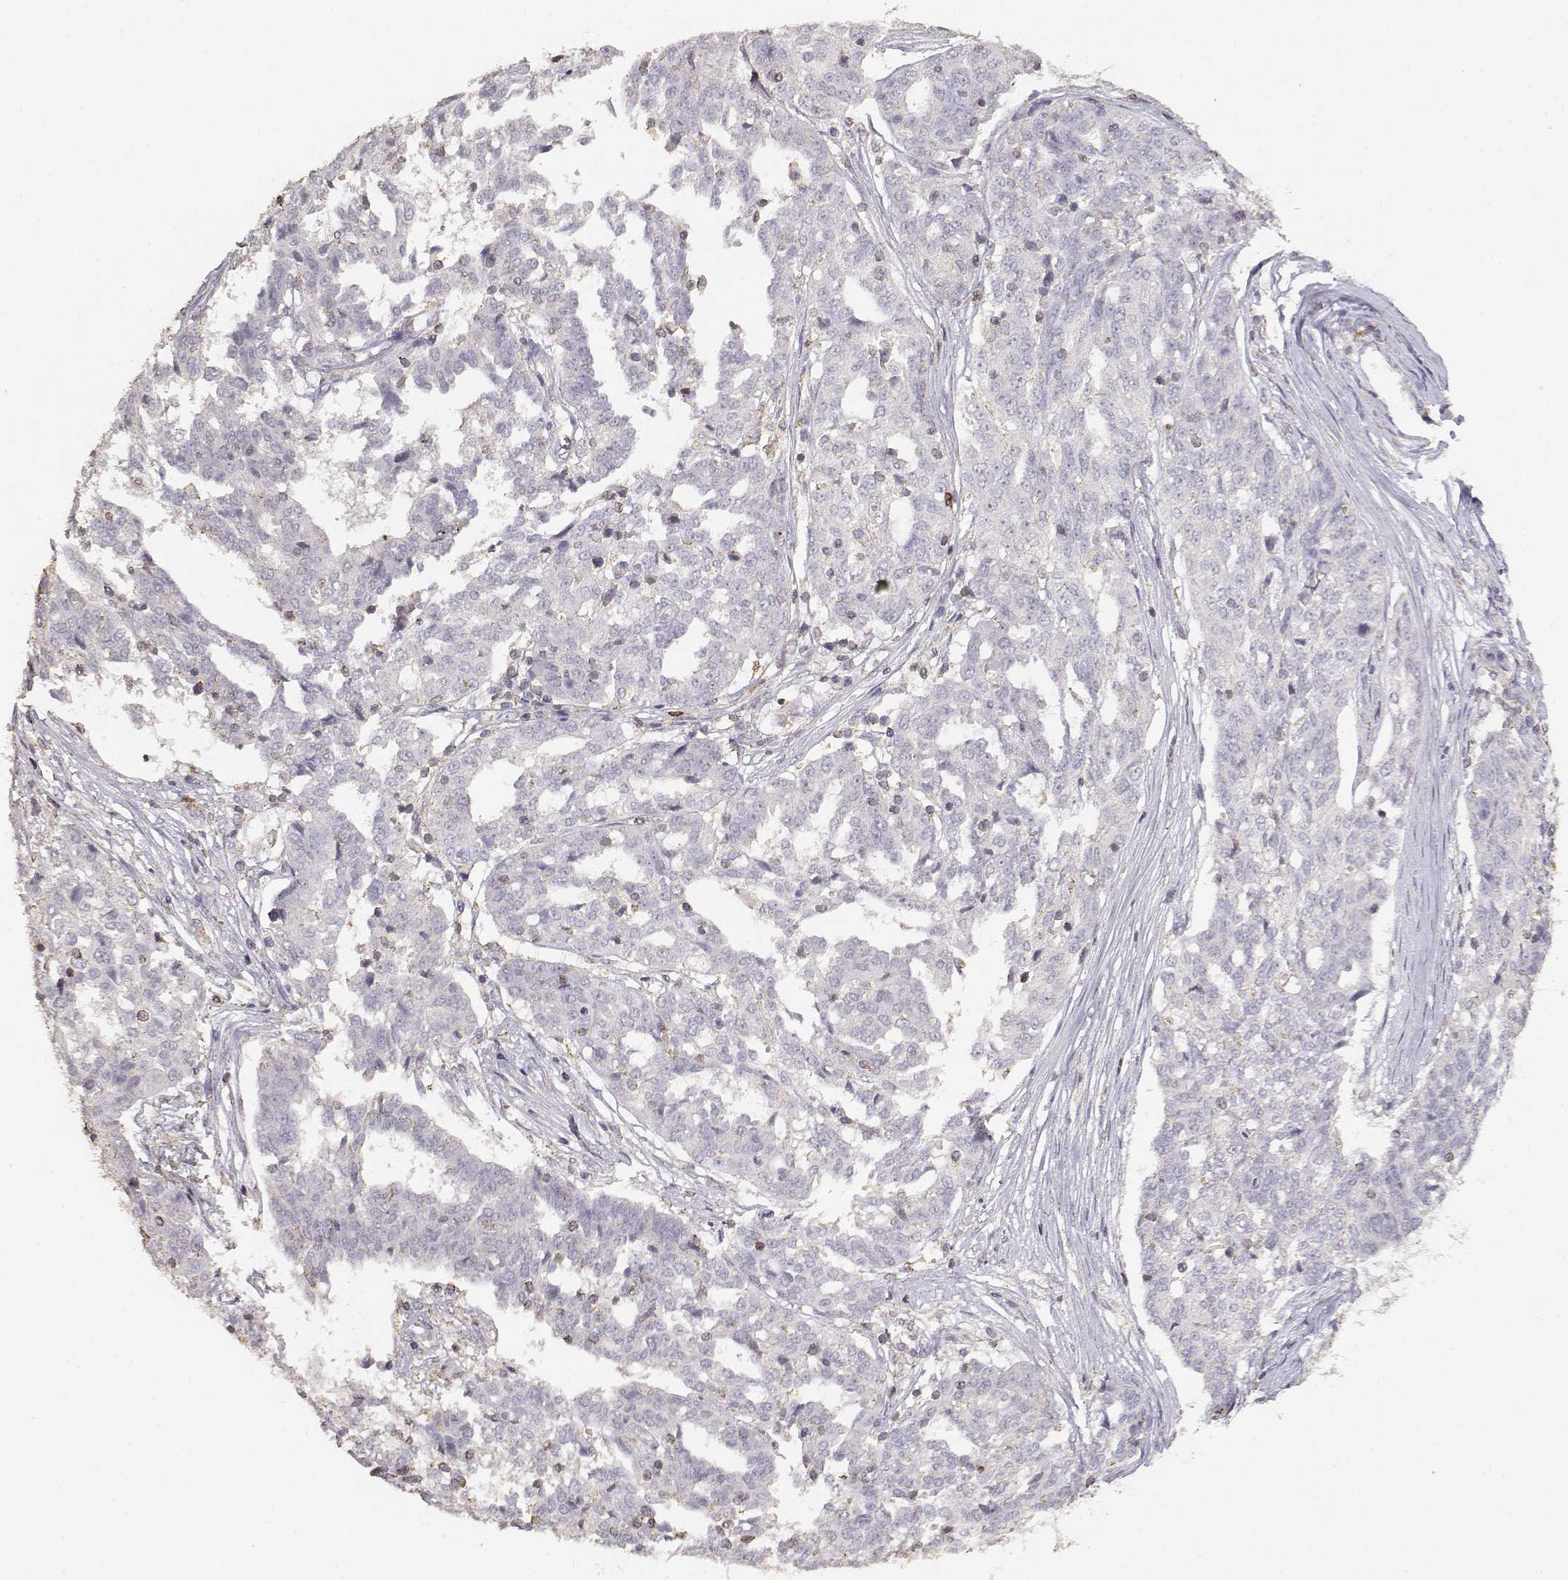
{"staining": {"intensity": "negative", "quantity": "none", "location": "none"}, "tissue": "ovarian cancer", "cell_type": "Tumor cells", "image_type": "cancer", "snomed": [{"axis": "morphology", "description": "Cystadenocarcinoma, serous, NOS"}, {"axis": "topography", "description": "Ovary"}], "caption": "Immunohistochemical staining of ovarian cancer displays no significant positivity in tumor cells.", "gene": "TNFRSF10C", "patient": {"sex": "female", "age": 67}}